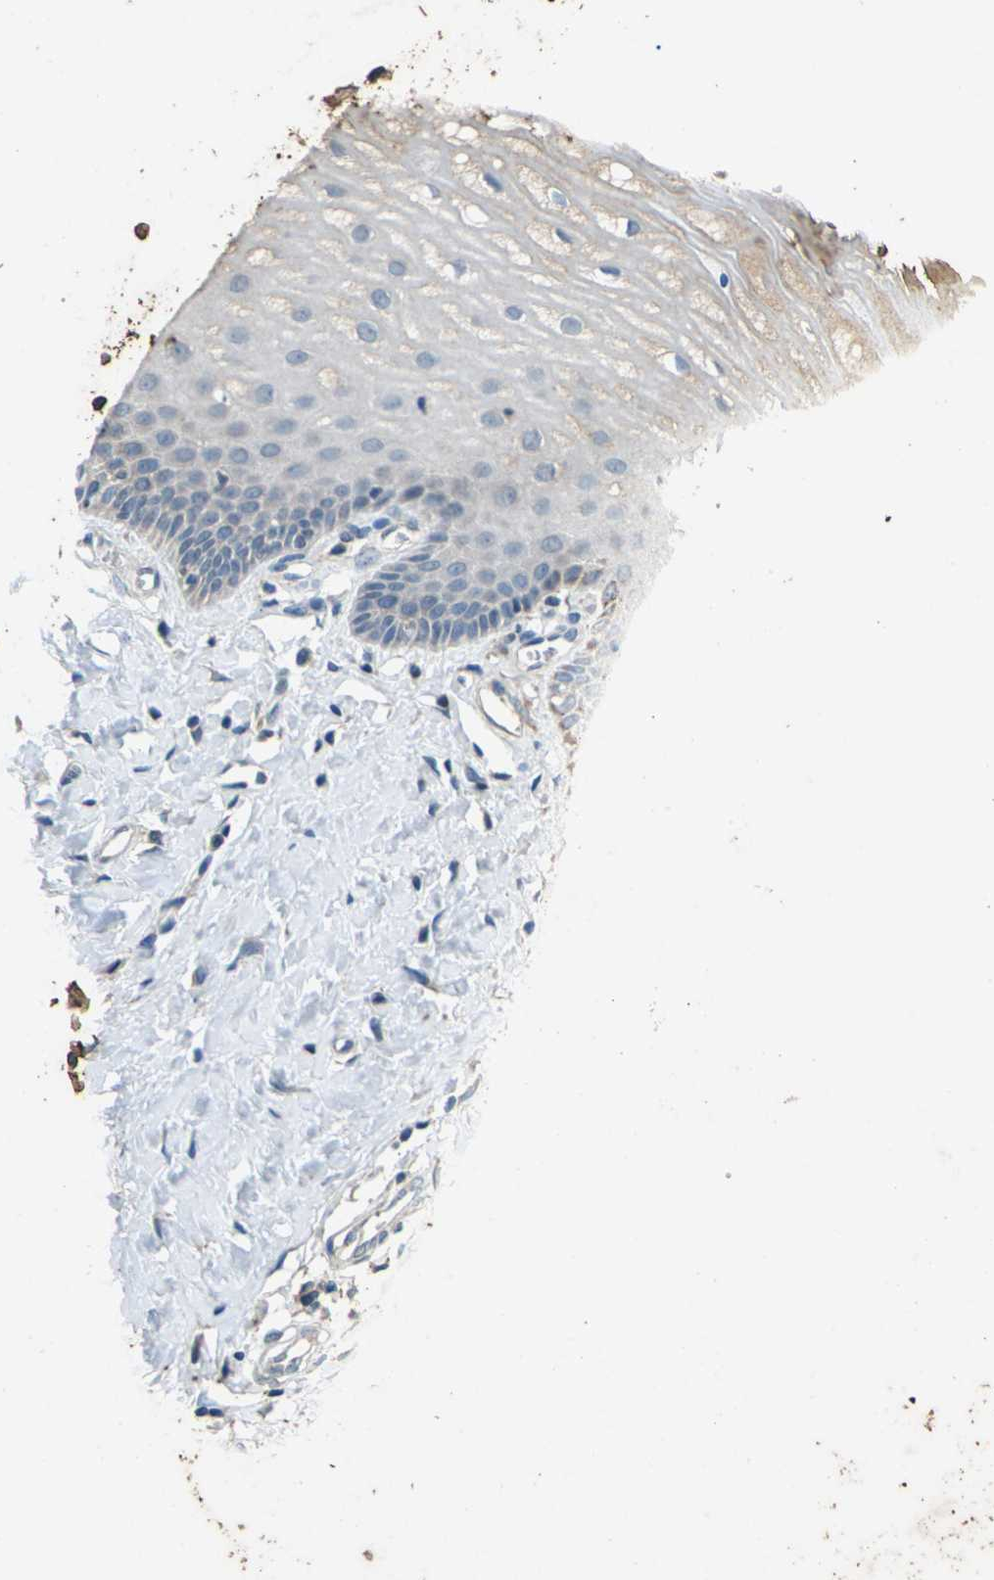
{"staining": {"intensity": "negative", "quantity": "none", "location": "none"}, "tissue": "cervix", "cell_type": "Glandular cells", "image_type": "normal", "snomed": [{"axis": "morphology", "description": "Normal tissue, NOS"}, {"axis": "topography", "description": "Cervix"}], "caption": "This is an immunohistochemistry micrograph of normal cervix. There is no expression in glandular cells.", "gene": "SIGLEC14", "patient": {"sex": "female", "age": 55}}